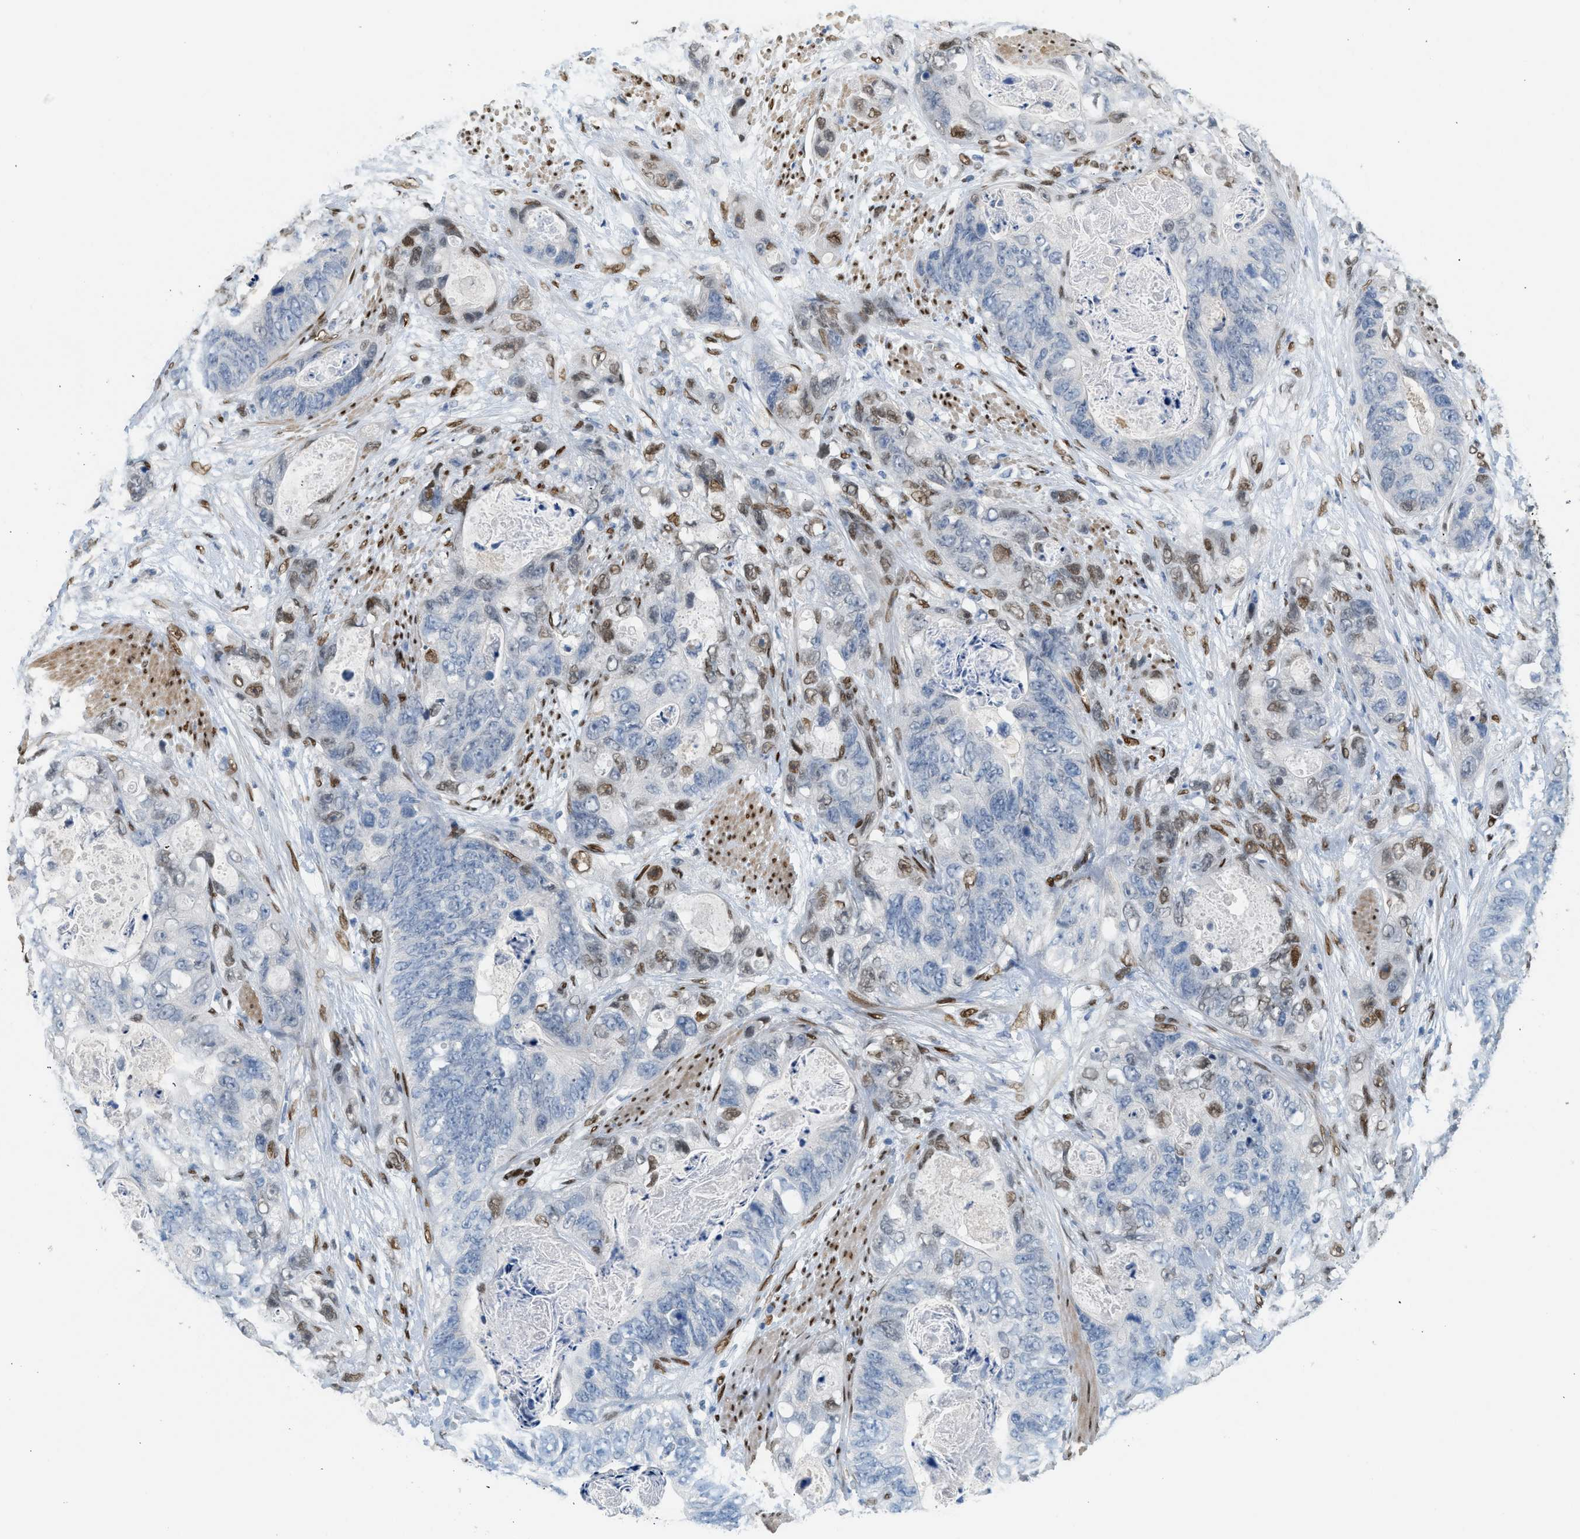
{"staining": {"intensity": "moderate", "quantity": "<25%", "location": "nuclear"}, "tissue": "stomach cancer", "cell_type": "Tumor cells", "image_type": "cancer", "snomed": [{"axis": "morphology", "description": "Adenocarcinoma, NOS"}, {"axis": "topography", "description": "Stomach"}], "caption": "This is an image of immunohistochemistry (IHC) staining of stomach adenocarcinoma, which shows moderate positivity in the nuclear of tumor cells.", "gene": "ZBTB20", "patient": {"sex": "female", "age": 89}}